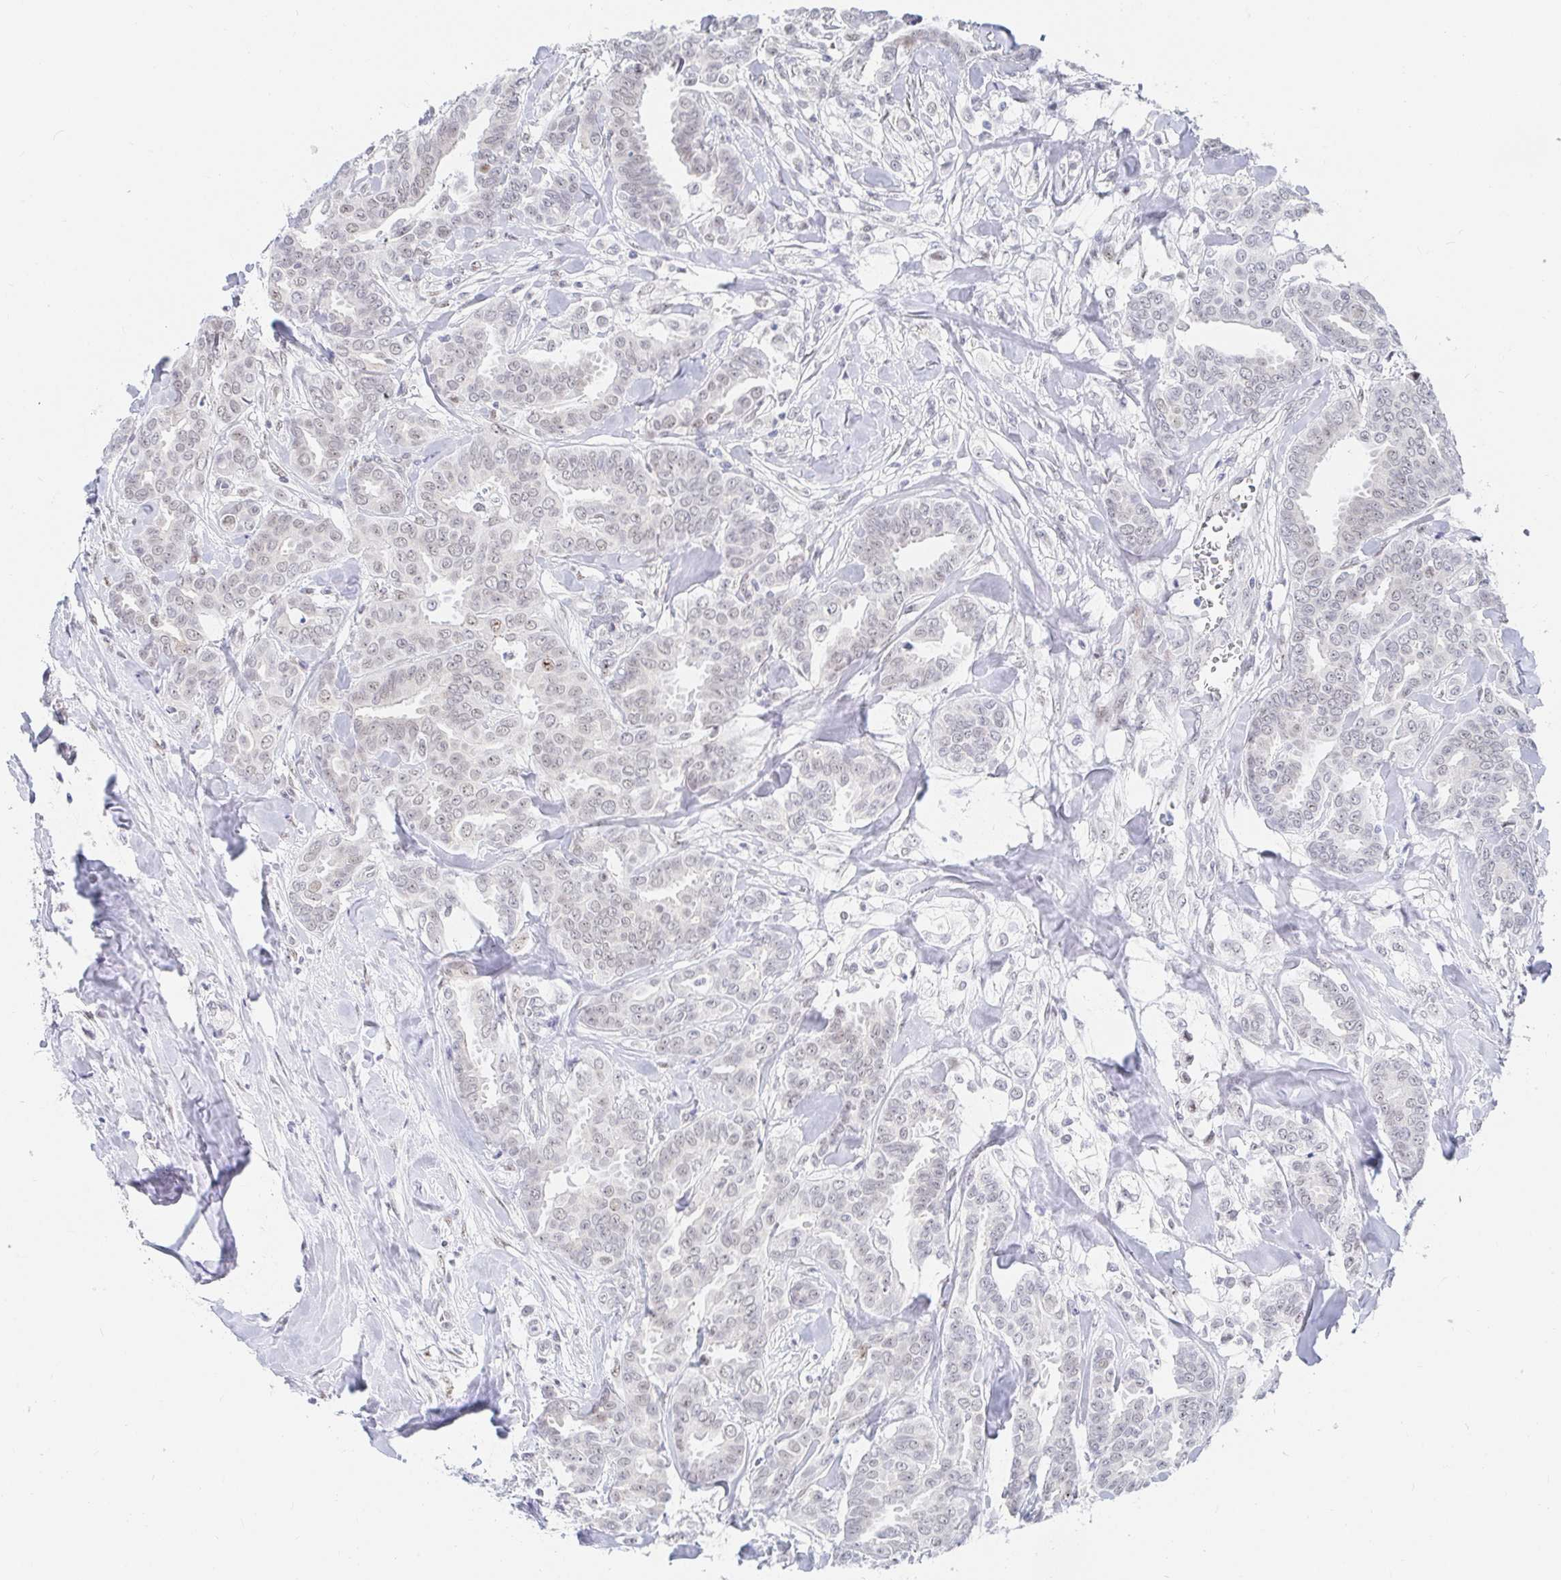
{"staining": {"intensity": "negative", "quantity": "none", "location": "none"}, "tissue": "breast cancer", "cell_type": "Tumor cells", "image_type": "cancer", "snomed": [{"axis": "morphology", "description": "Duct carcinoma"}, {"axis": "topography", "description": "Breast"}], "caption": "DAB immunohistochemical staining of human breast cancer (infiltrating ductal carcinoma) demonstrates no significant positivity in tumor cells.", "gene": "COL28A1", "patient": {"sex": "female", "age": 45}}